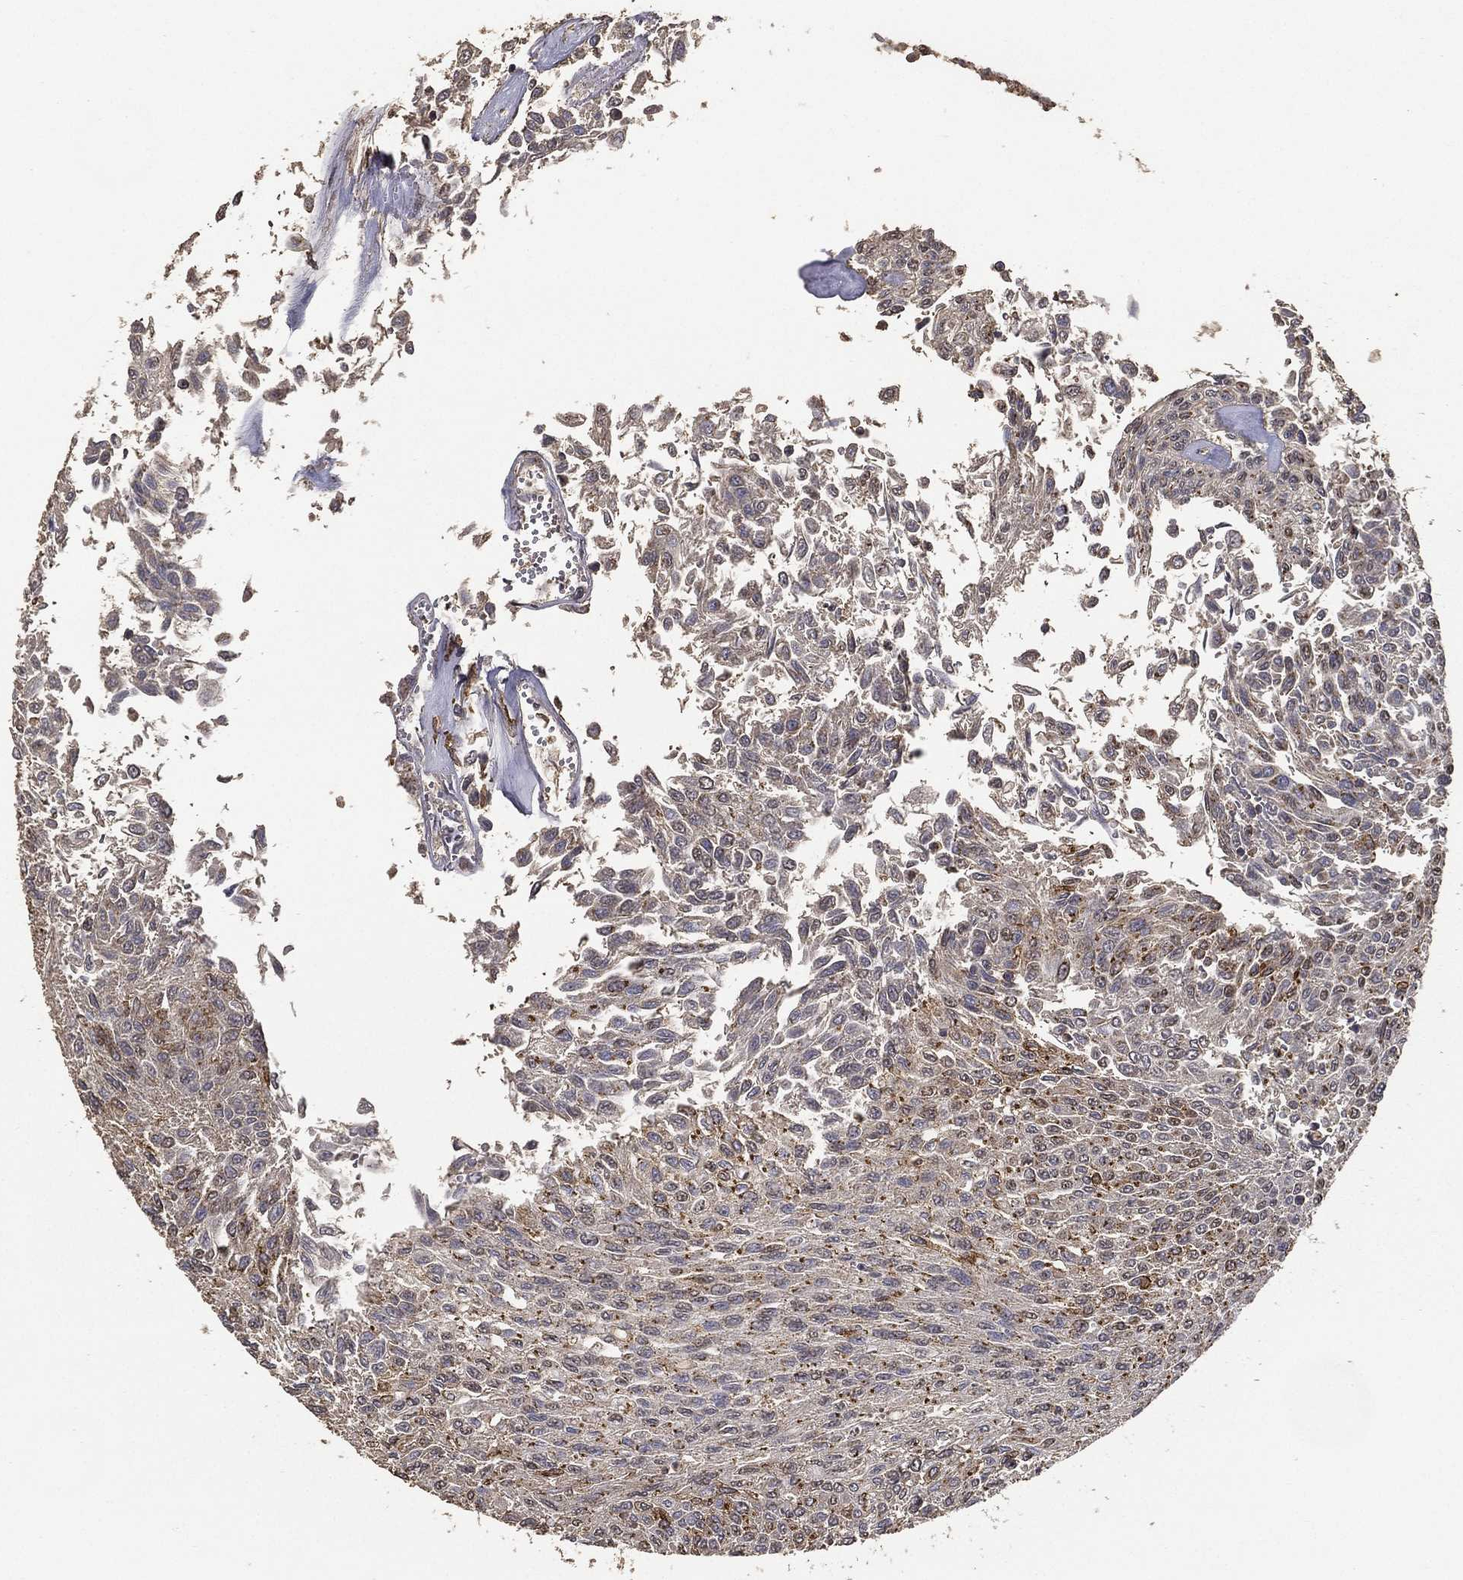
{"staining": {"intensity": "moderate", "quantity": "<25%", "location": "cytoplasmic/membranous"}, "tissue": "urothelial cancer", "cell_type": "Tumor cells", "image_type": "cancer", "snomed": [{"axis": "morphology", "description": "Urothelial carcinoma, Low grade"}, {"axis": "topography", "description": "Urinary bladder"}], "caption": "There is low levels of moderate cytoplasmic/membranous staining in tumor cells of urothelial cancer, as demonstrated by immunohistochemical staining (brown color).", "gene": "GPR183", "patient": {"sex": "male", "age": 78}}